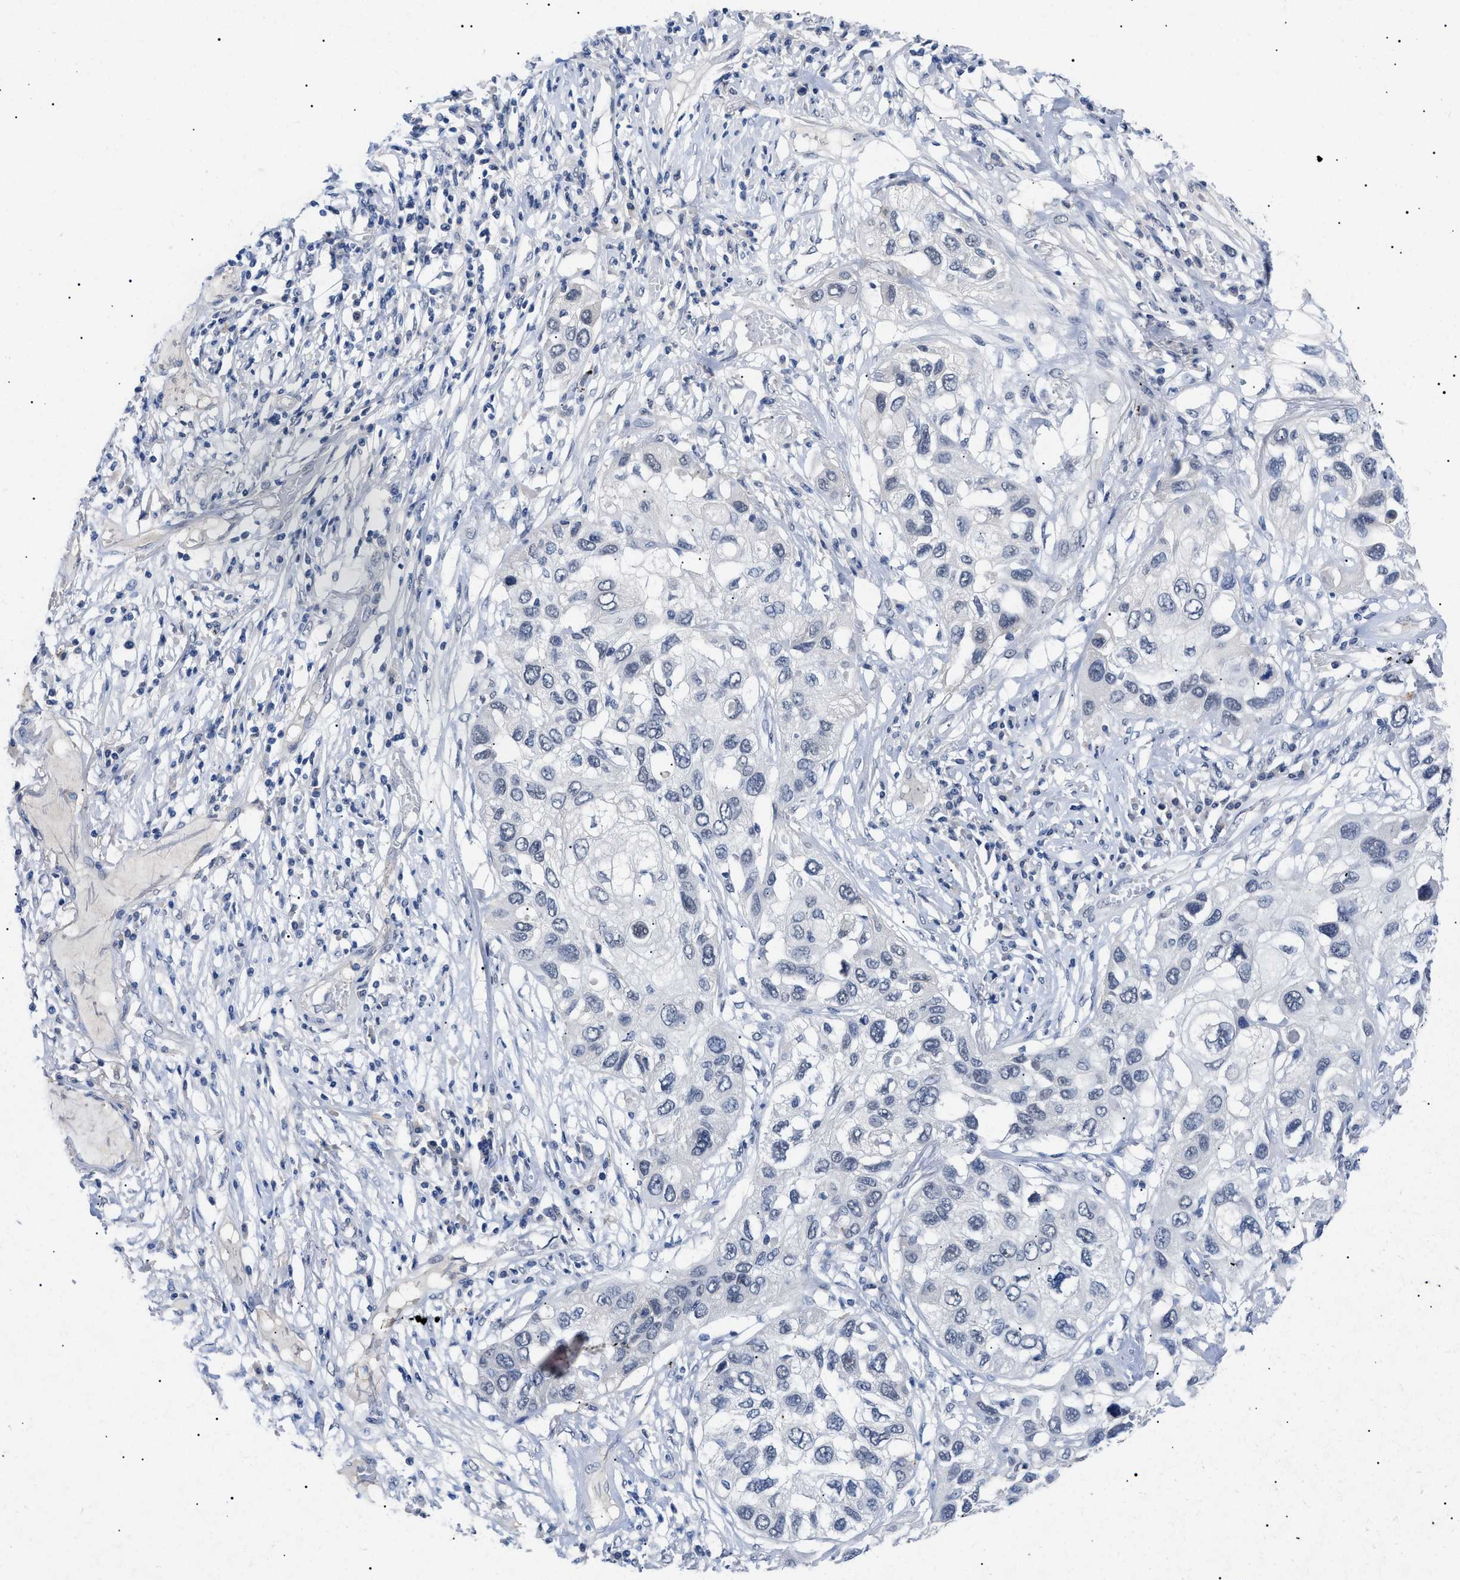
{"staining": {"intensity": "negative", "quantity": "none", "location": "none"}, "tissue": "lung cancer", "cell_type": "Tumor cells", "image_type": "cancer", "snomed": [{"axis": "morphology", "description": "Squamous cell carcinoma, NOS"}, {"axis": "topography", "description": "Lung"}], "caption": "IHC micrograph of human lung squamous cell carcinoma stained for a protein (brown), which demonstrates no expression in tumor cells.", "gene": "PRRT2", "patient": {"sex": "male", "age": 71}}